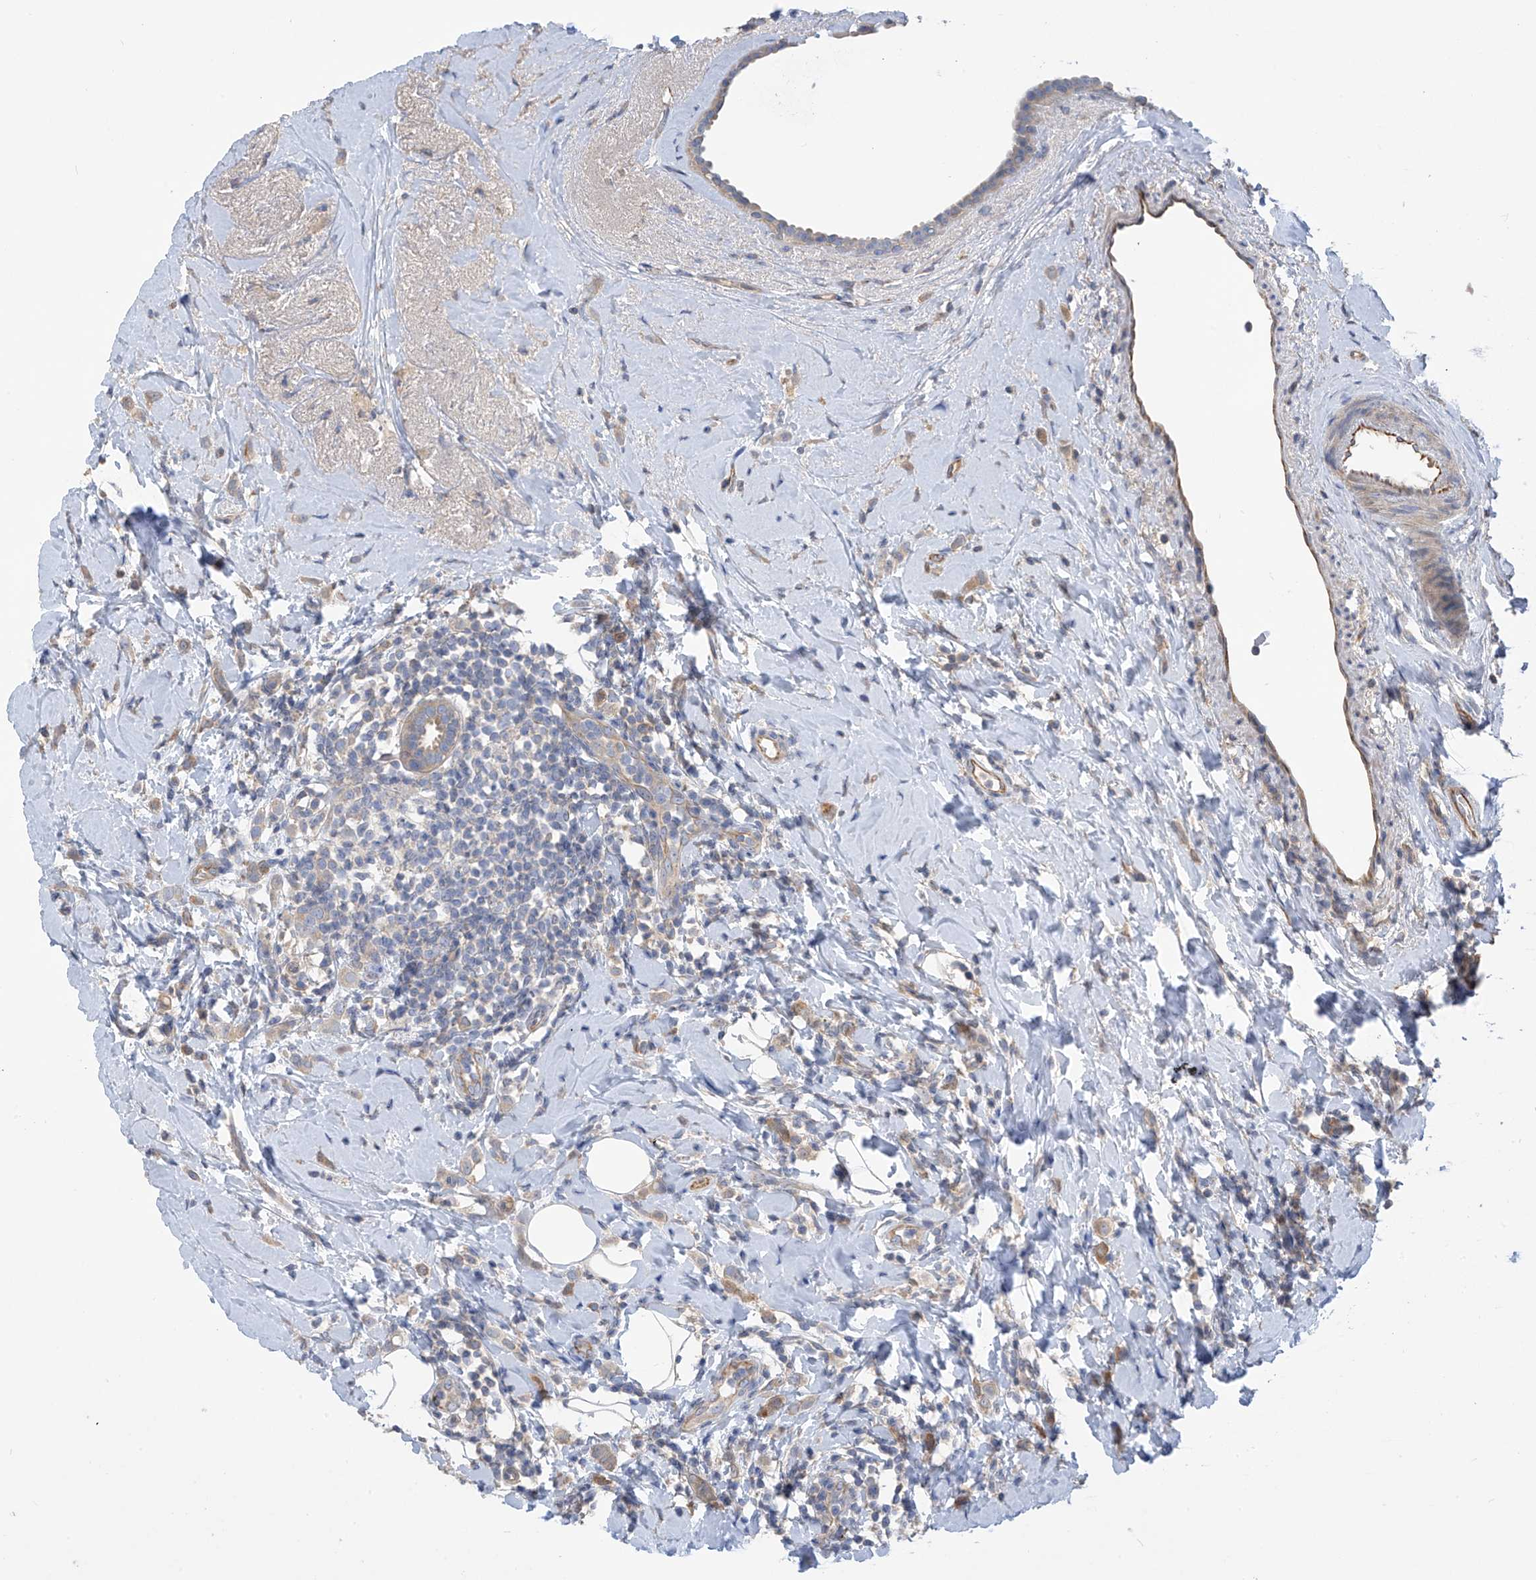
{"staining": {"intensity": "weak", "quantity": ">75%", "location": "cytoplasmic/membranous"}, "tissue": "breast cancer", "cell_type": "Tumor cells", "image_type": "cancer", "snomed": [{"axis": "morphology", "description": "Lobular carcinoma"}, {"axis": "topography", "description": "Breast"}], "caption": "A high-resolution micrograph shows IHC staining of lobular carcinoma (breast), which exhibits weak cytoplasmic/membranous positivity in about >75% of tumor cells.", "gene": "PHACTR4", "patient": {"sex": "female", "age": 47}}